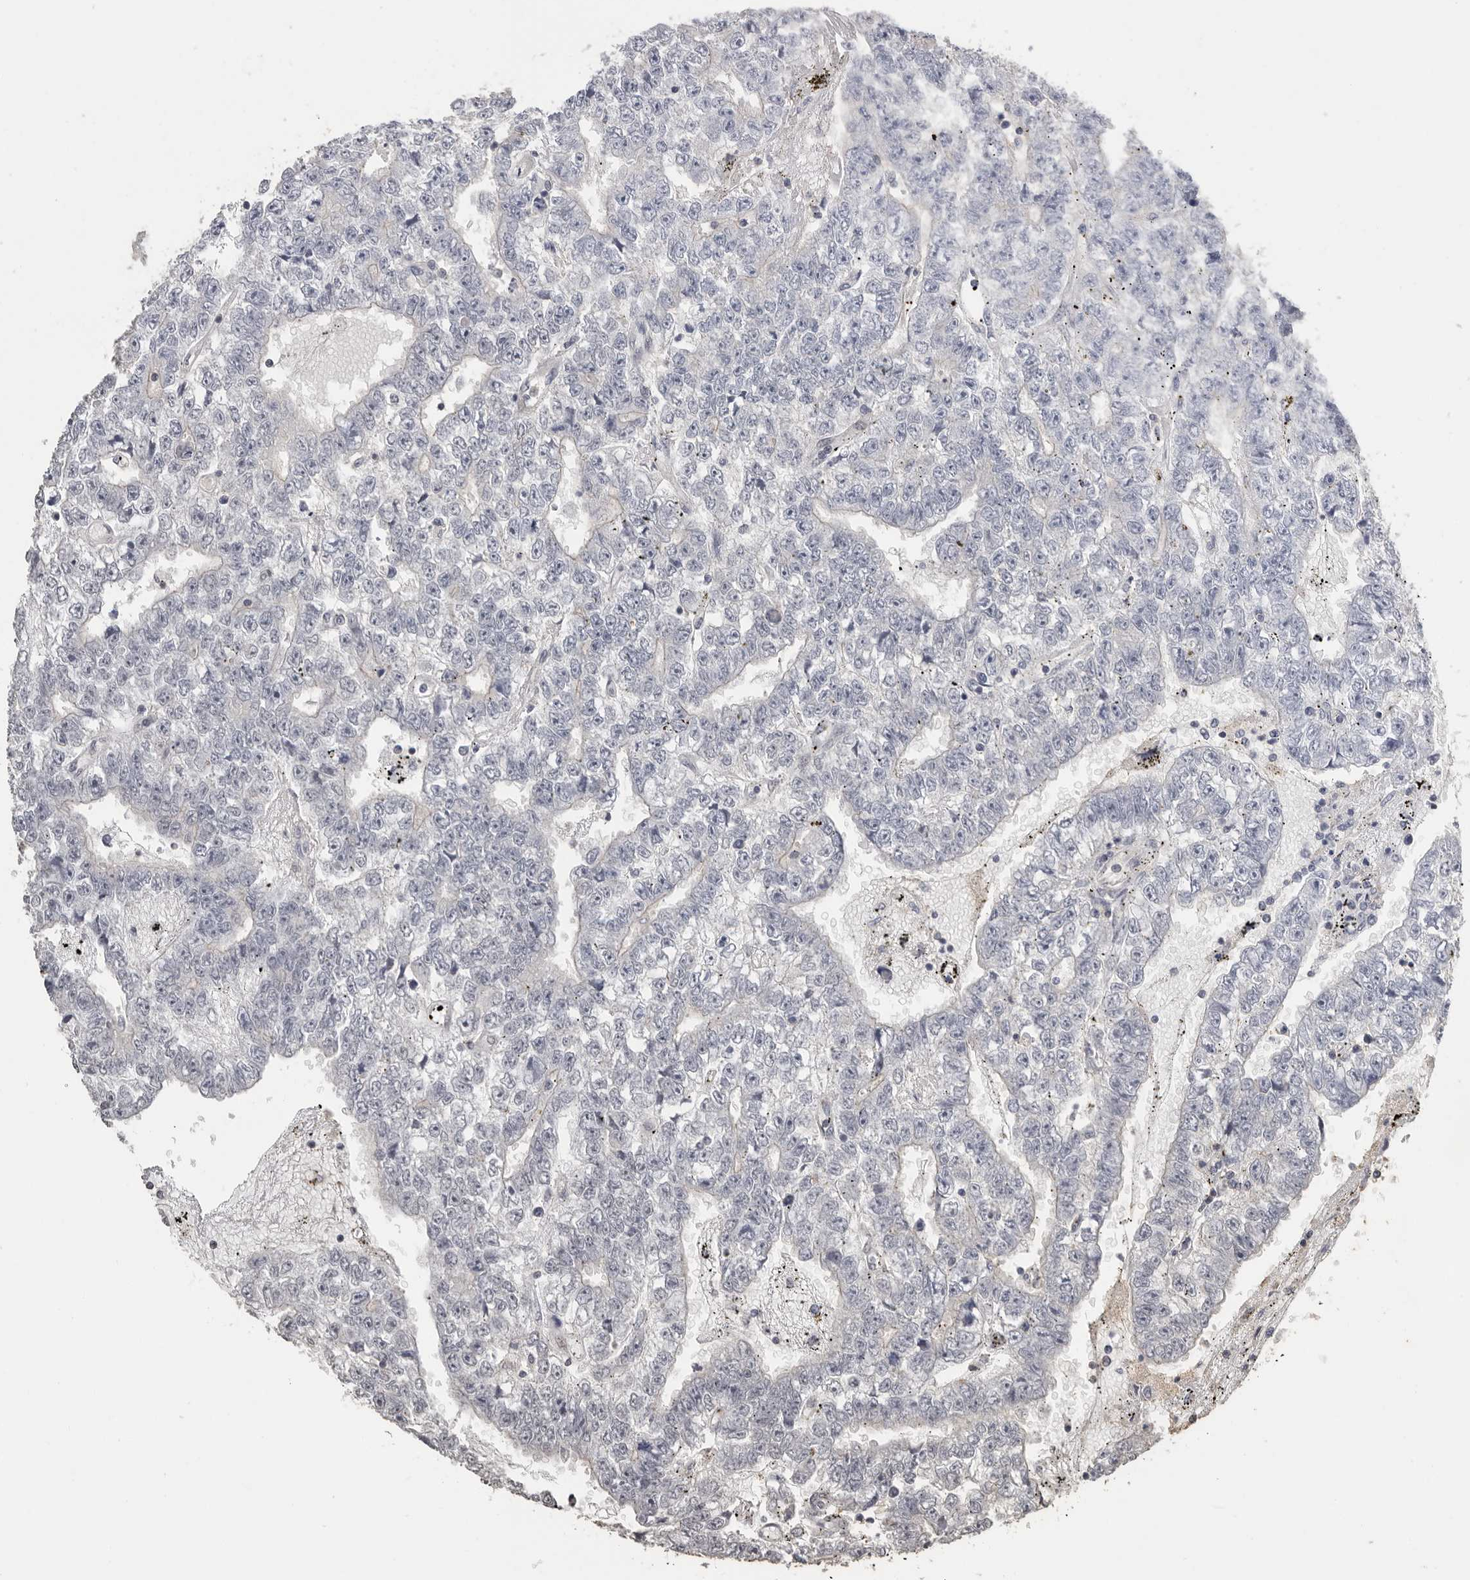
{"staining": {"intensity": "negative", "quantity": "none", "location": "none"}, "tissue": "testis cancer", "cell_type": "Tumor cells", "image_type": "cancer", "snomed": [{"axis": "morphology", "description": "Carcinoma, Embryonal, NOS"}, {"axis": "topography", "description": "Testis"}], "caption": "The micrograph reveals no significant positivity in tumor cells of testis cancer (embryonal carcinoma).", "gene": "ORC1", "patient": {"sex": "male", "age": 25}}